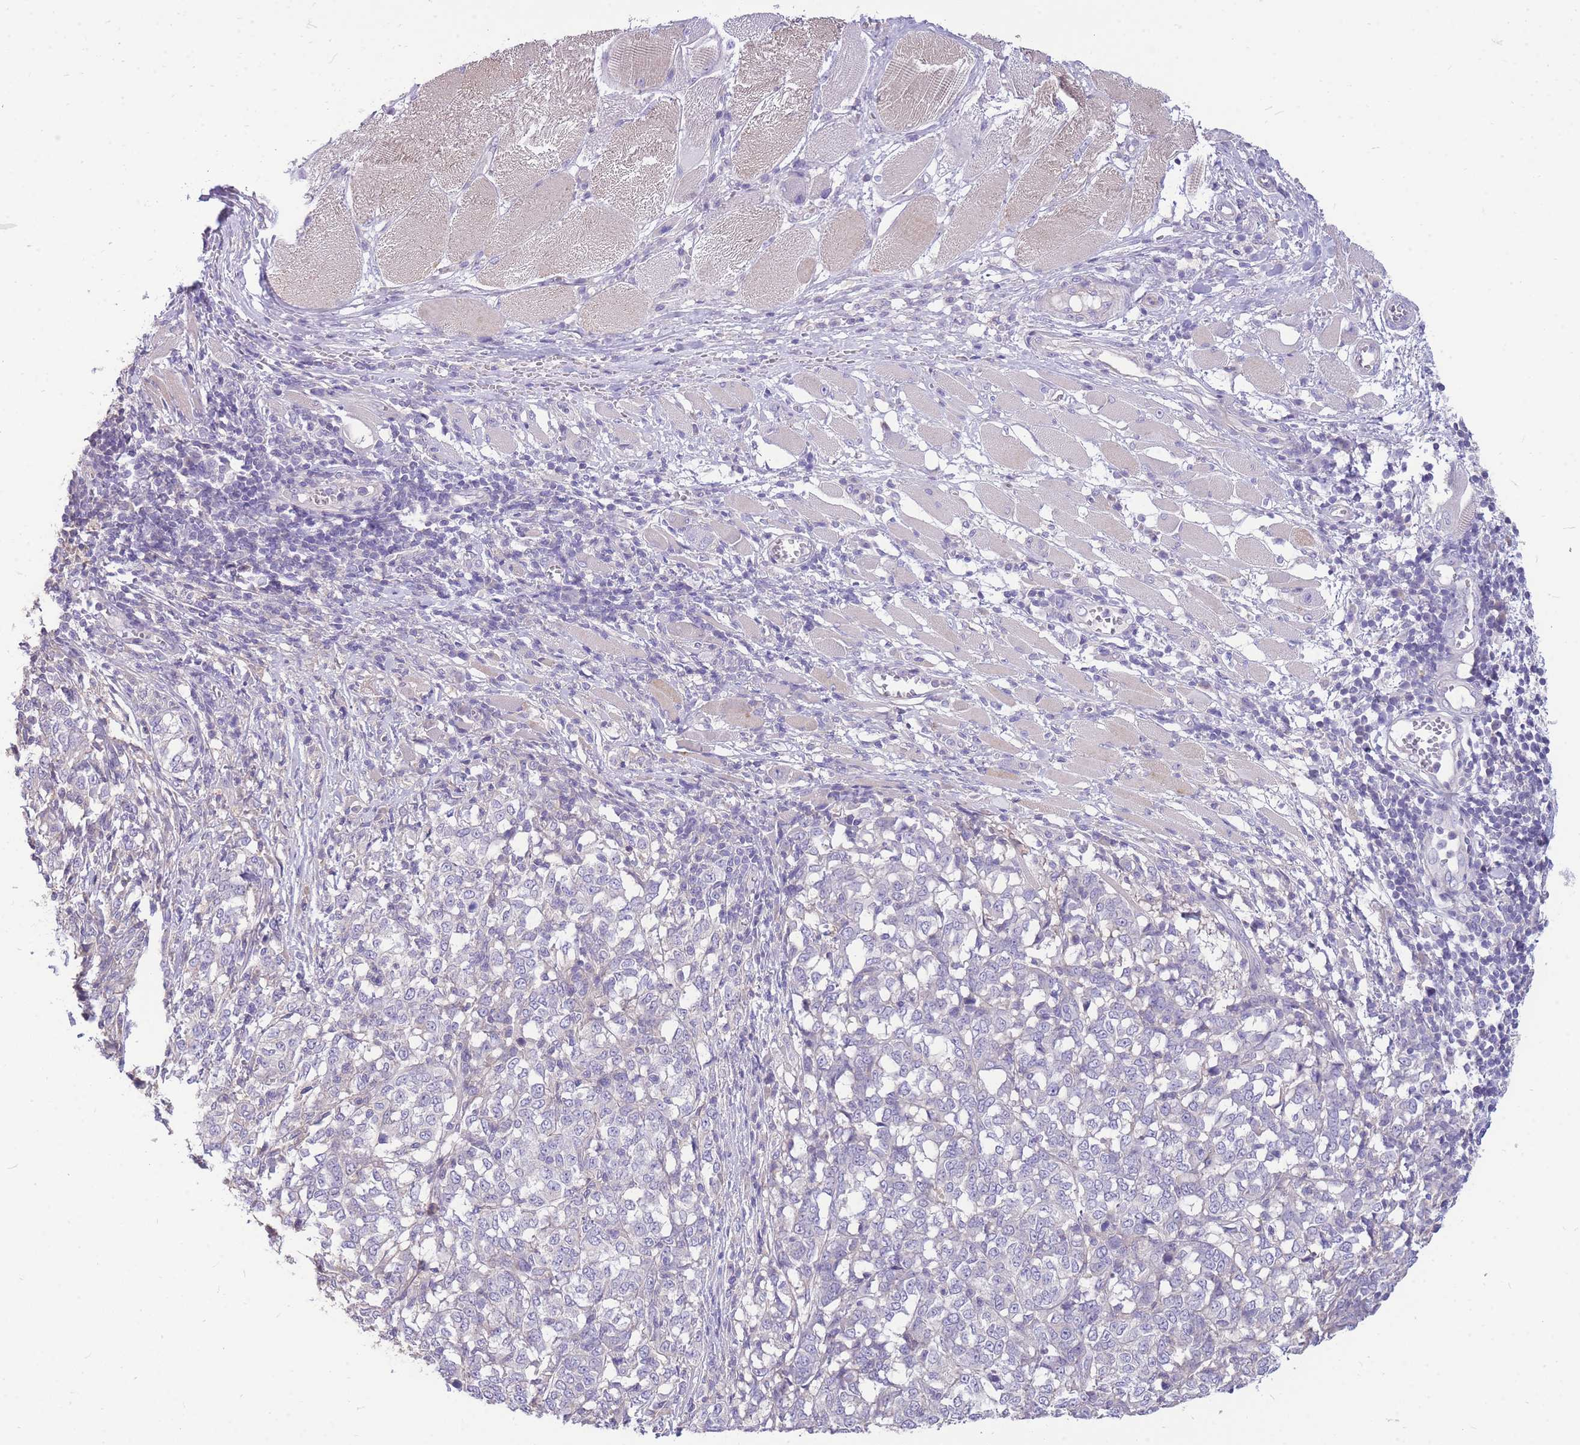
{"staining": {"intensity": "negative", "quantity": "none", "location": "none"}, "tissue": "melanoma", "cell_type": "Tumor cells", "image_type": "cancer", "snomed": [{"axis": "morphology", "description": "Malignant melanoma, NOS"}, {"axis": "topography", "description": "Skin"}], "caption": "Immunohistochemistry (IHC) of human malignant melanoma shows no staining in tumor cells.", "gene": "OR5T1", "patient": {"sex": "female", "age": 72}}